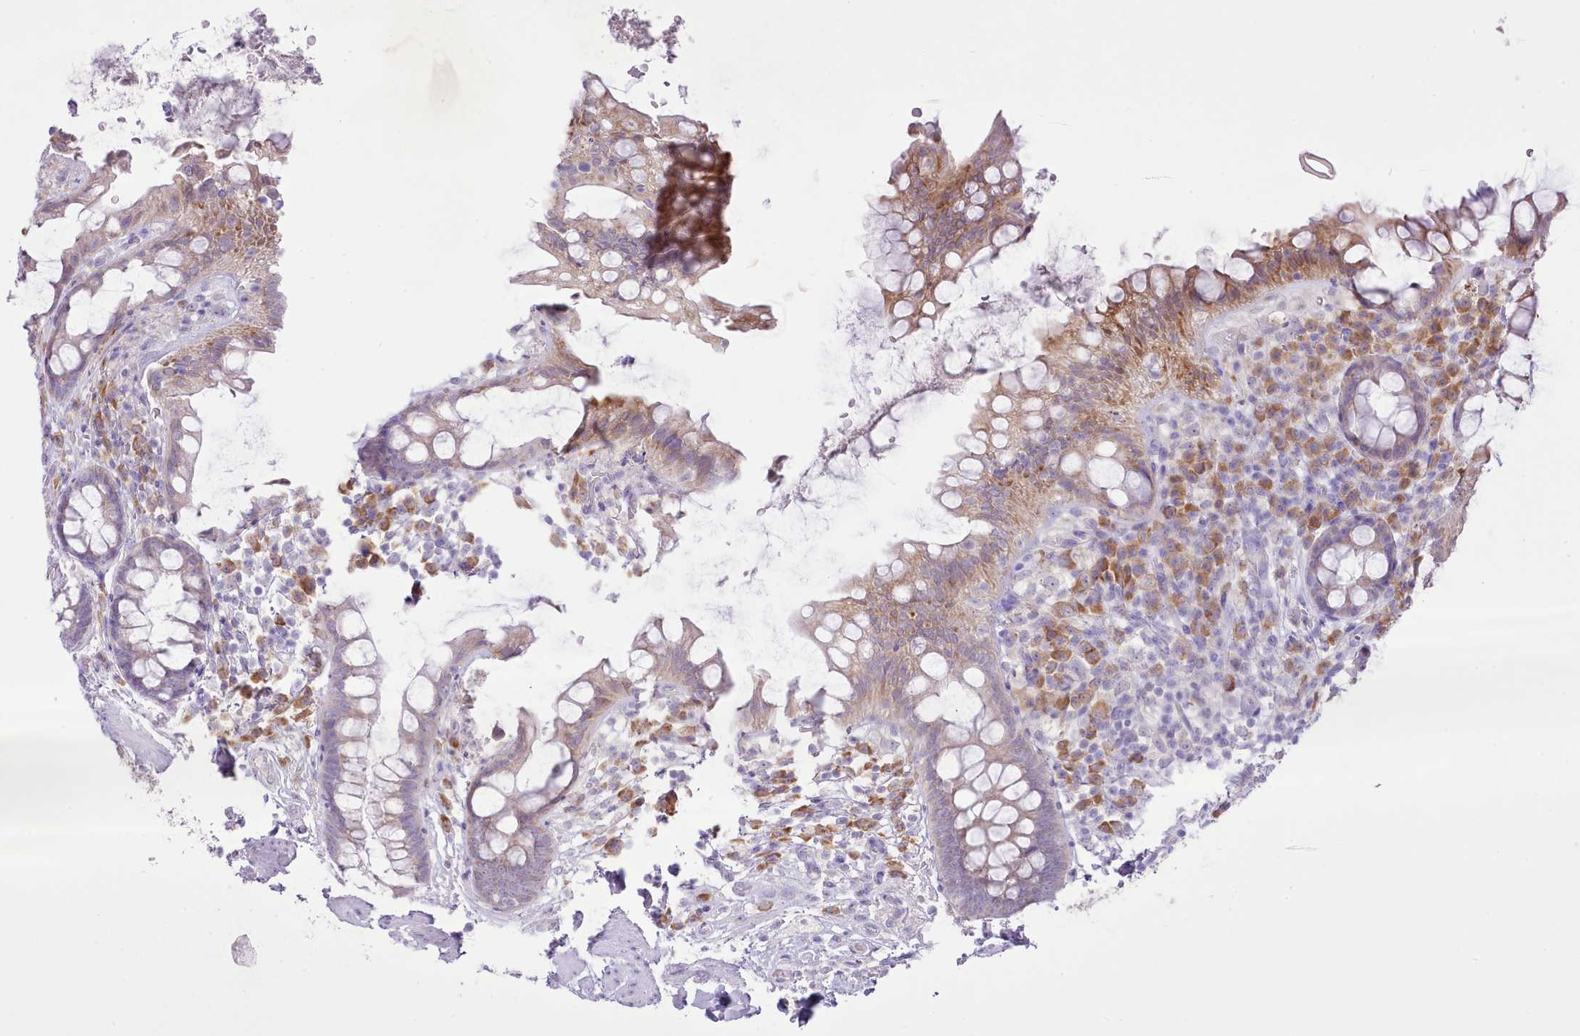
{"staining": {"intensity": "moderate", "quantity": "25%-75%", "location": "cytoplasmic/membranous"}, "tissue": "rectum", "cell_type": "Glandular cells", "image_type": "normal", "snomed": [{"axis": "morphology", "description": "Normal tissue, NOS"}, {"axis": "topography", "description": "Rectum"}, {"axis": "topography", "description": "Peripheral nerve tissue"}], "caption": "Immunohistochemical staining of unremarkable human rectum demonstrates medium levels of moderate cytoplasmic/membranous expression in about 25%-75% of glandular cells.", "gene": "CCL1", "patient": {"sex": "female", "age": 69}}